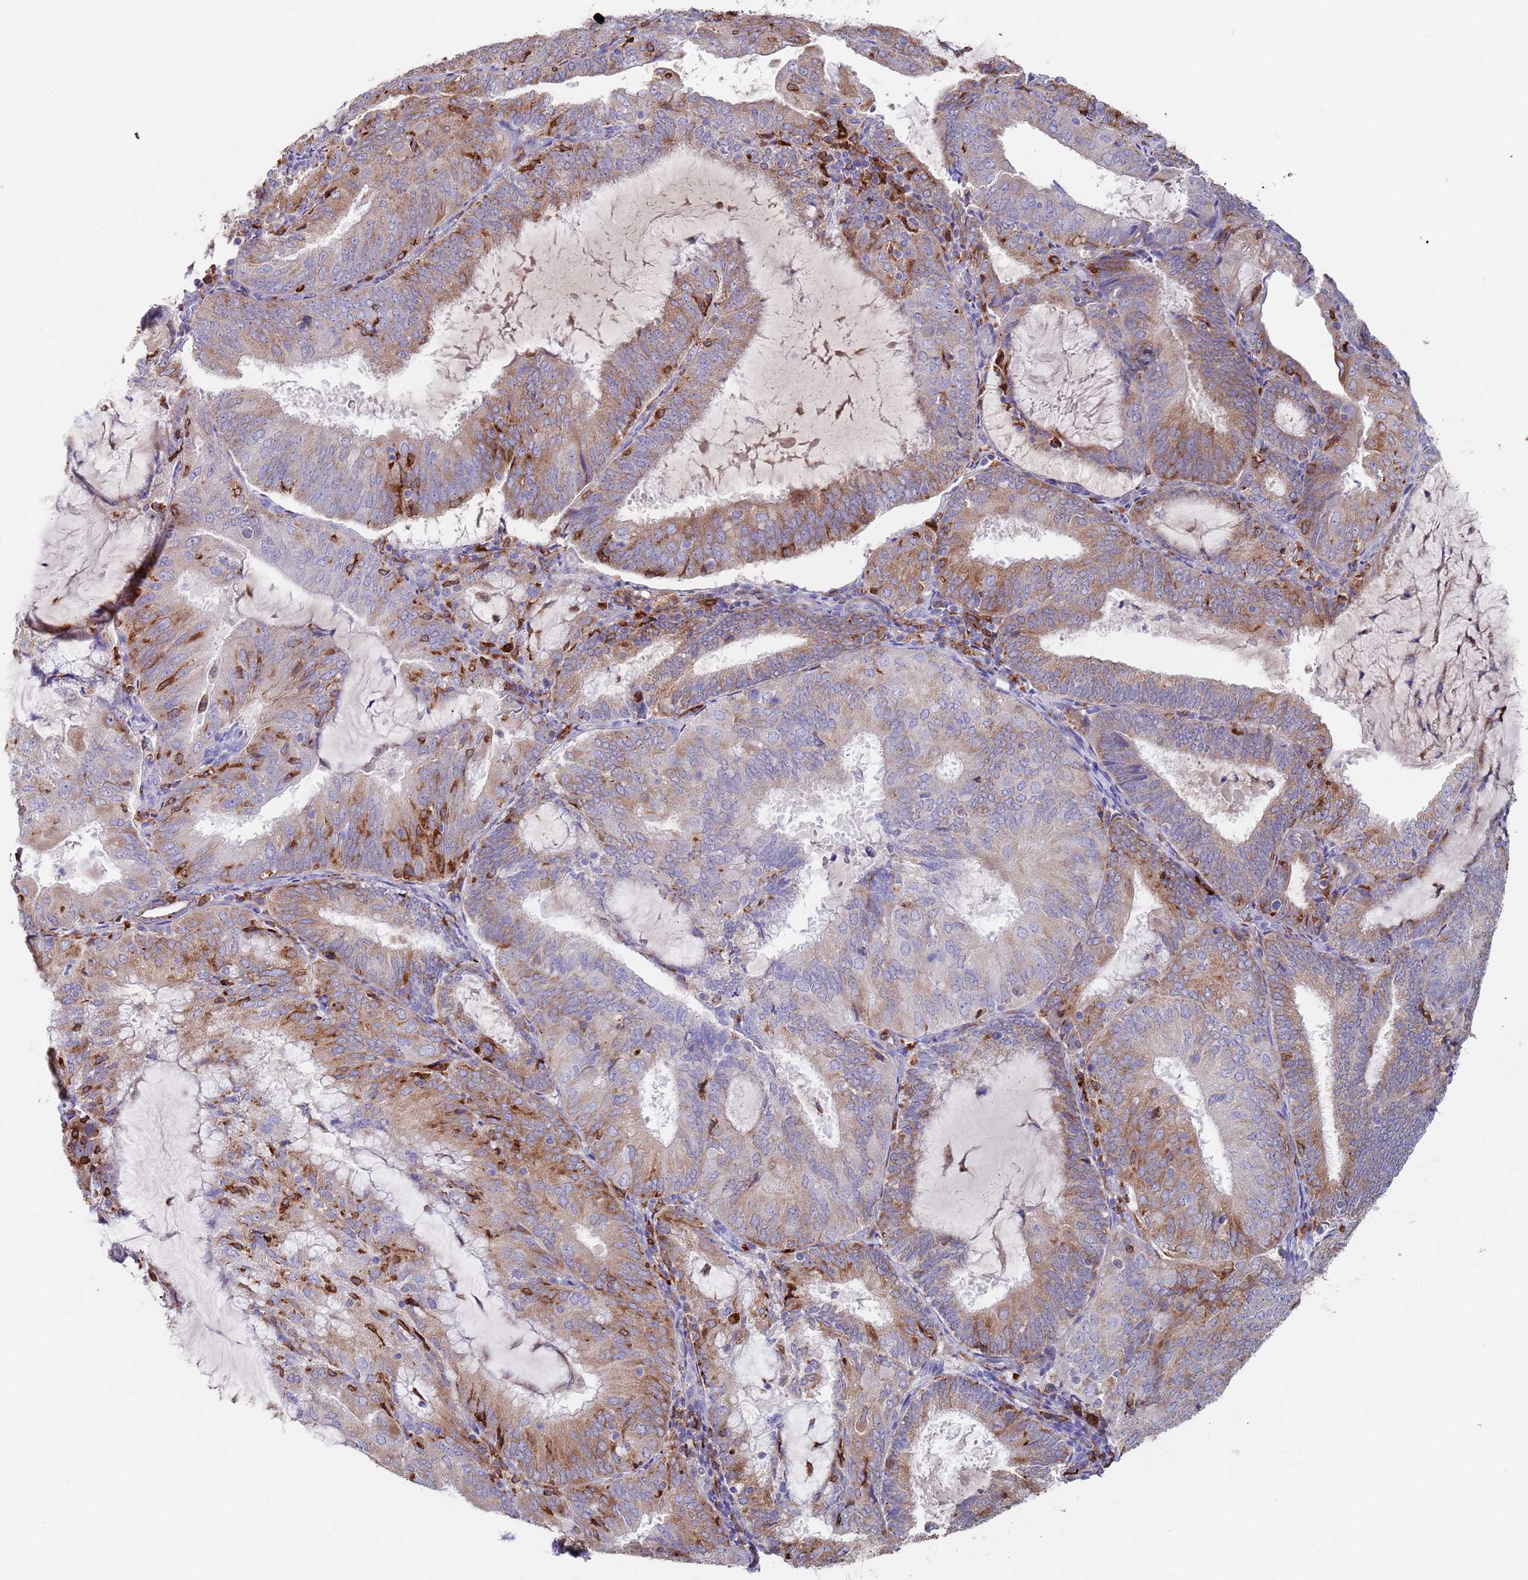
{"staining": {"intensity": "moderate", "quantity": "25%-75%", "location": "cytoplasmic/membranous"}, "tissue": "endometrial cancer", "cell_type": "Tumor cells", "image_type": "cancer", "snomed": [{"axis": "morphology", "description": "Adenocarcinoma, NOS"}, {"axis": "topography", "description": "Endometrium"}], "caption": "This is an image of immunohistochemistry staining of adenocarcinoma (endometrial), which shows moderate staining in the cytoplasmic/membranous of tumor cells.", "gene": "GREB1L", "patient": {"sex": "female", "age": 81}}